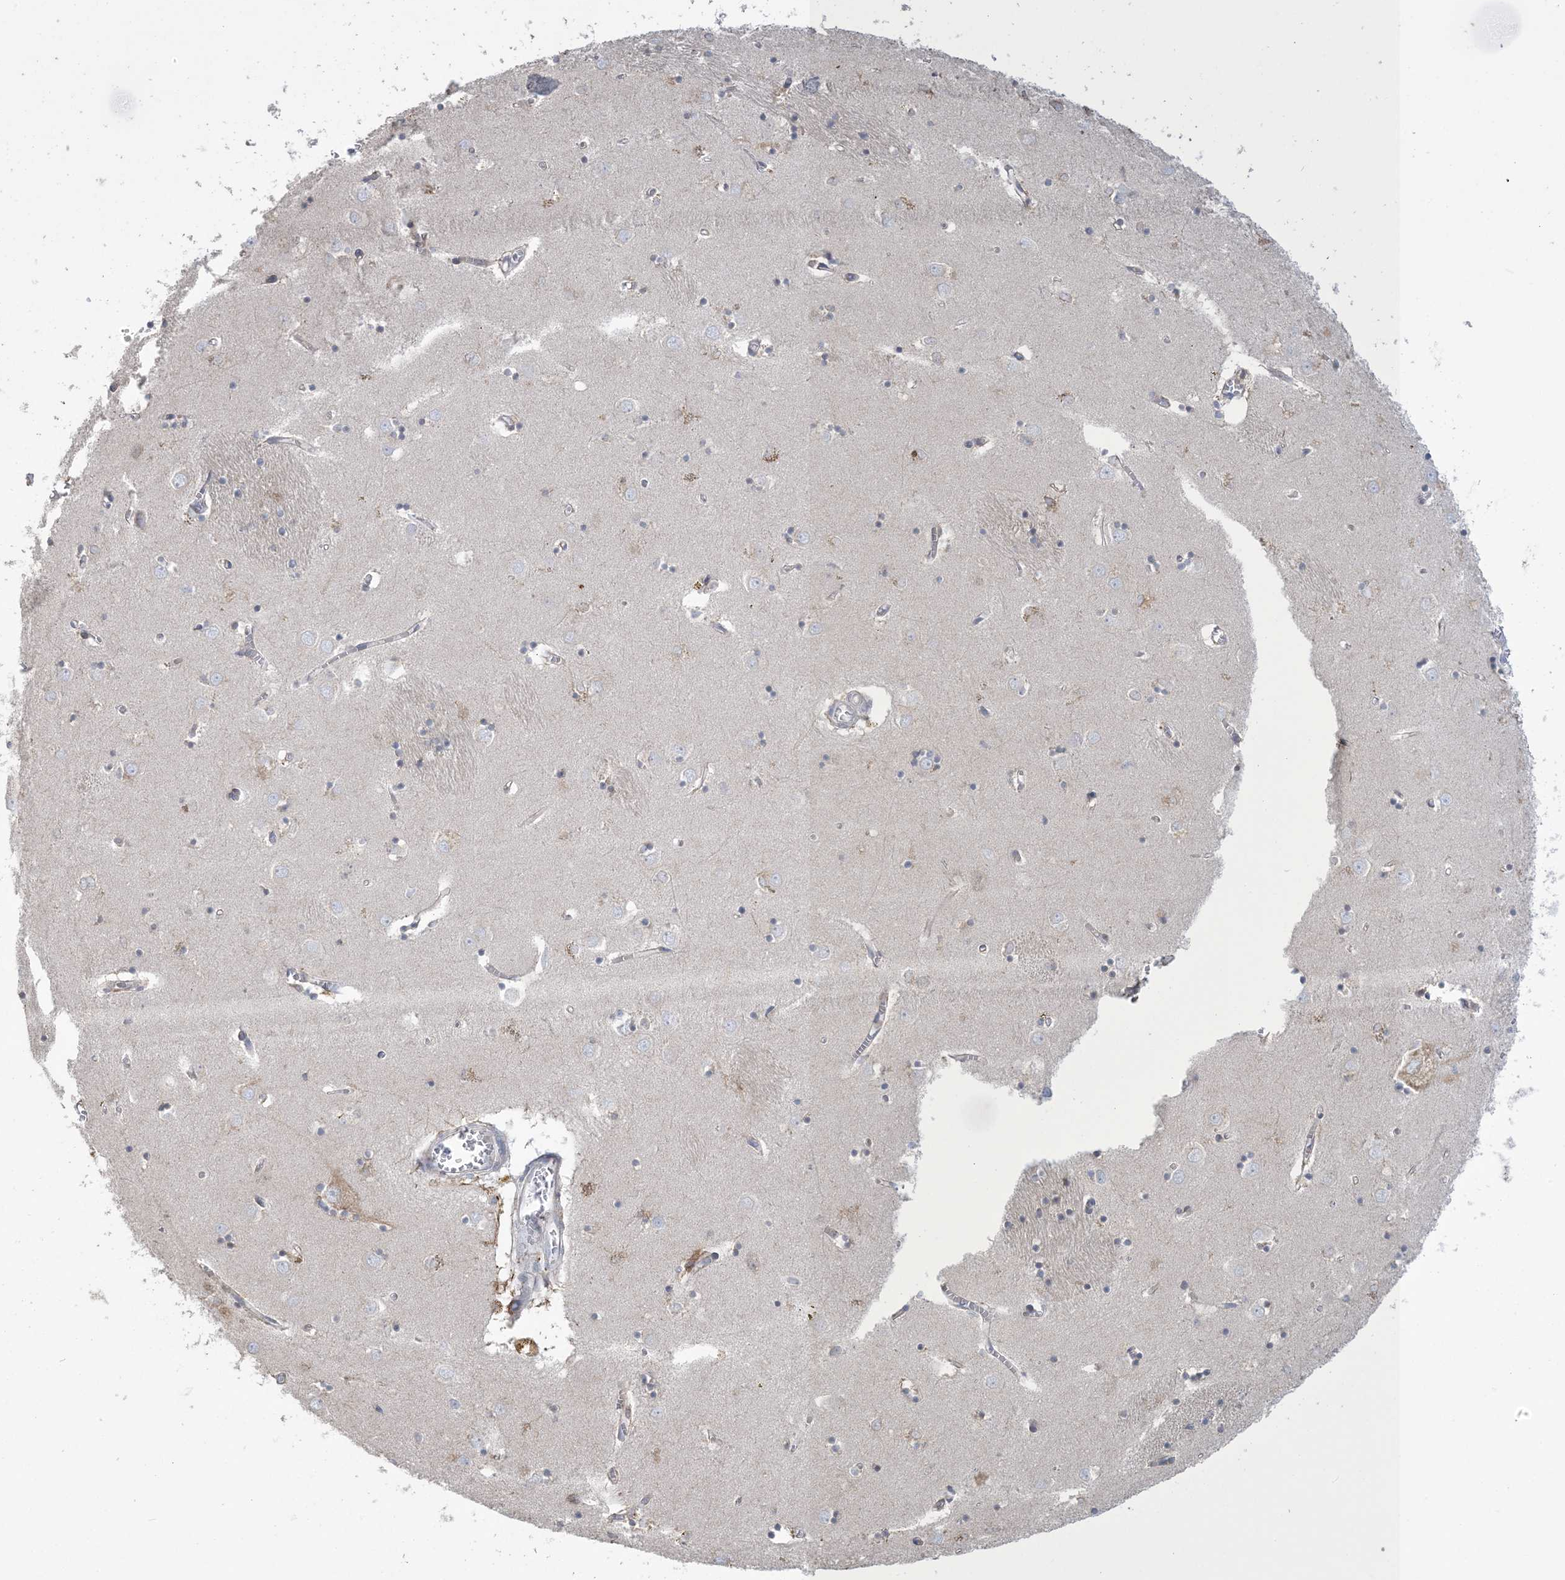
{"staining": {"intensity": "negative", "quantity": "none", "location": "none"}, "tissue": "caudate", "cell_type": "Glial cells", "image_type": "normal", "snomed": [{"axis": "morphology", "description": "Normal tissue, NOS"}, {"axis": "topography", "description": "Lateral ventricle wall"}], "caption": "A photomicrograph of human caudate is negative for staining in glial cells.", "gene": "SHANK1", "patient": {"sex": "male", "age": 70}}